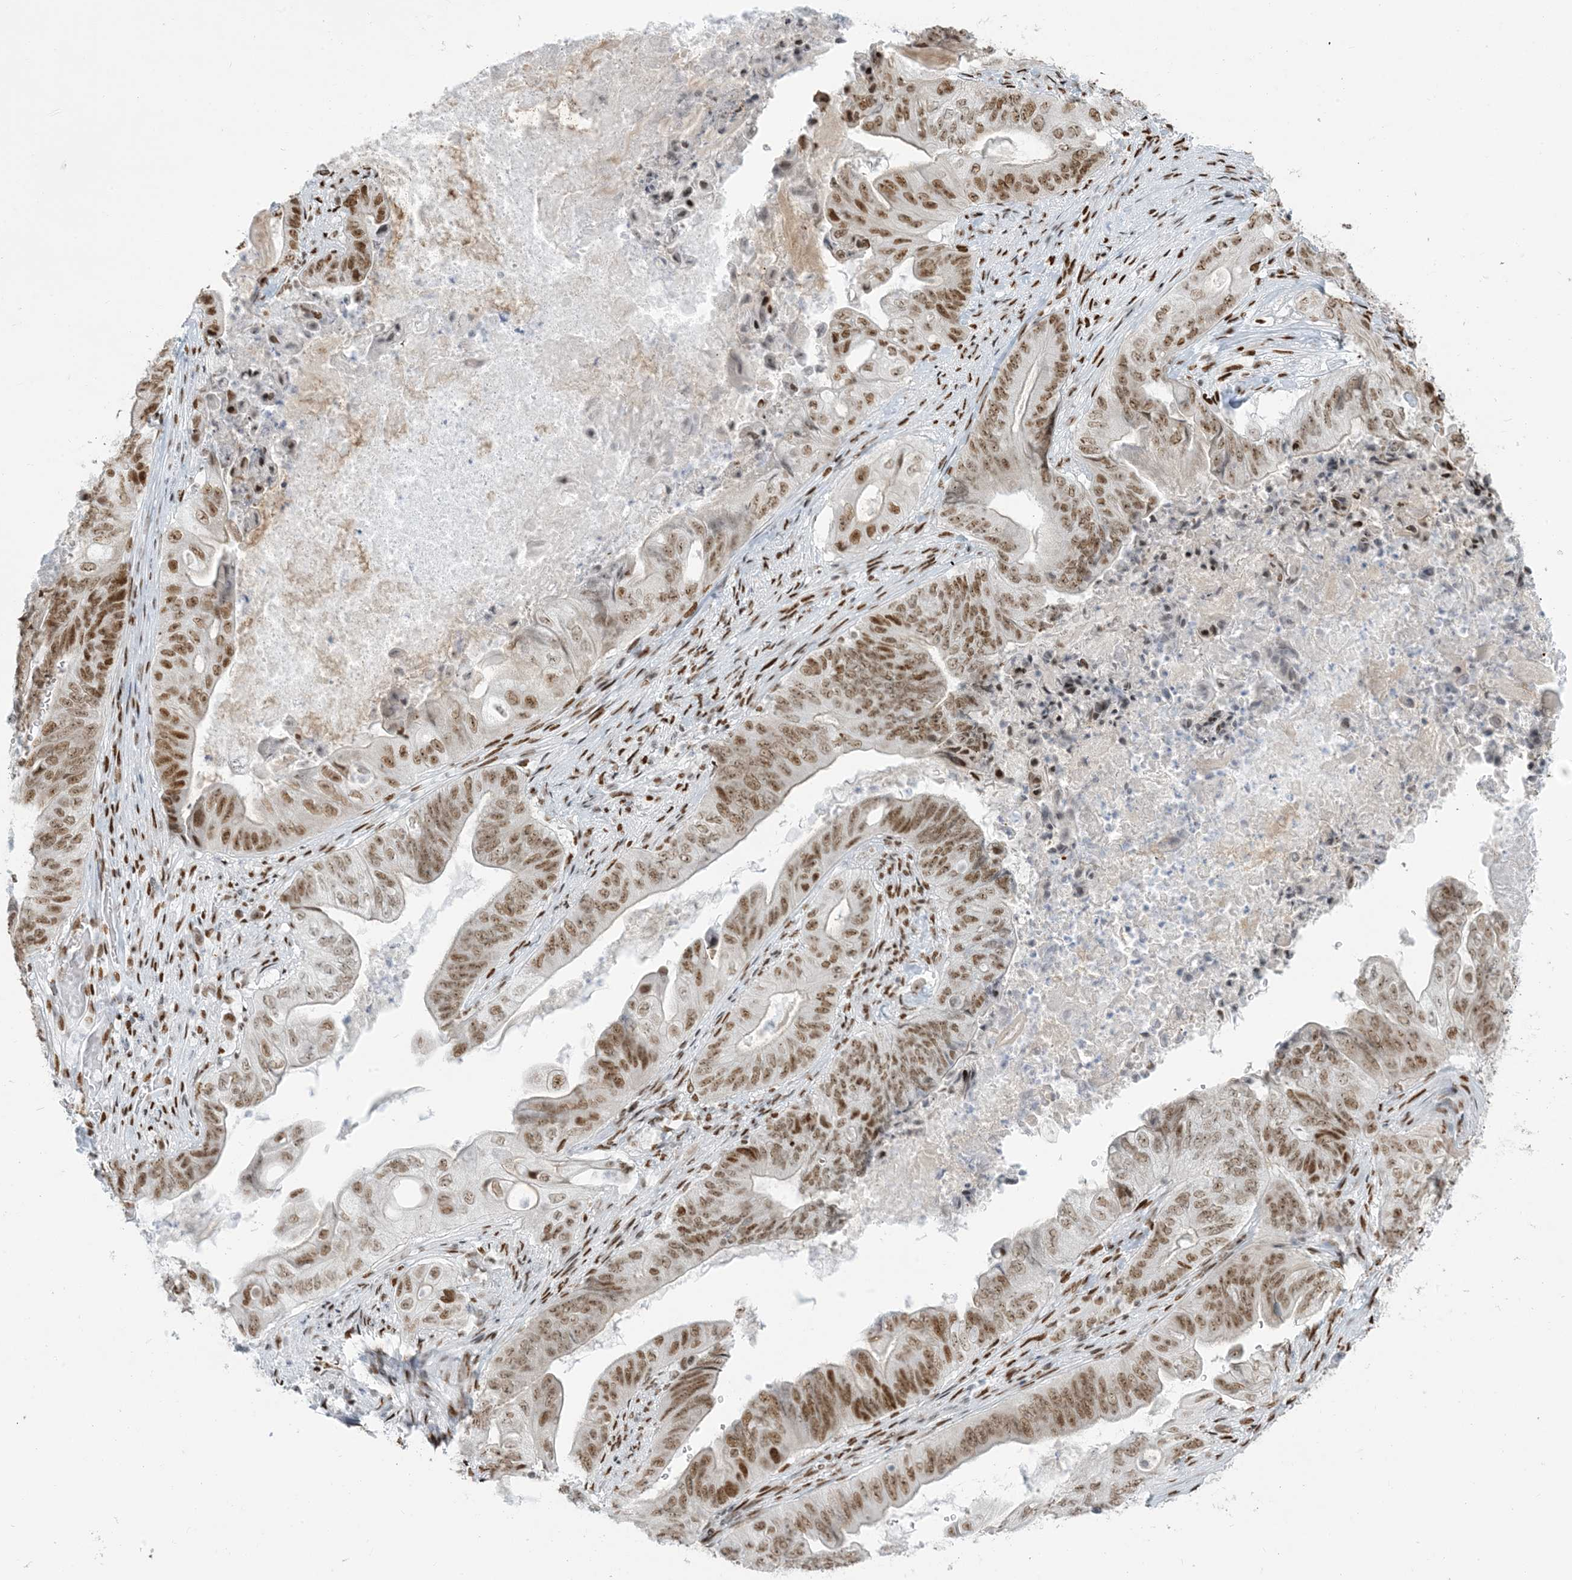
{"staining": {"intensity": "moderate", "quantity": ">75%", "location": "nuclear"}, "tissue": "stomach cancer", "cell_type": "Tumor cells", "image_type": "cancer", "snomed": [{"axis": "morphology", "description": "Adenocarcinoma, NOS"}, {"axis": "topography", "description": "Stomach"}], "caption": "Brown immunohistochemical staining in human stomach cancer demonstrates moderate nuclear positivity in about >75% of tumor cells.", "gene": "STAG1", "patient": {"sex": "female", "age": 73}}